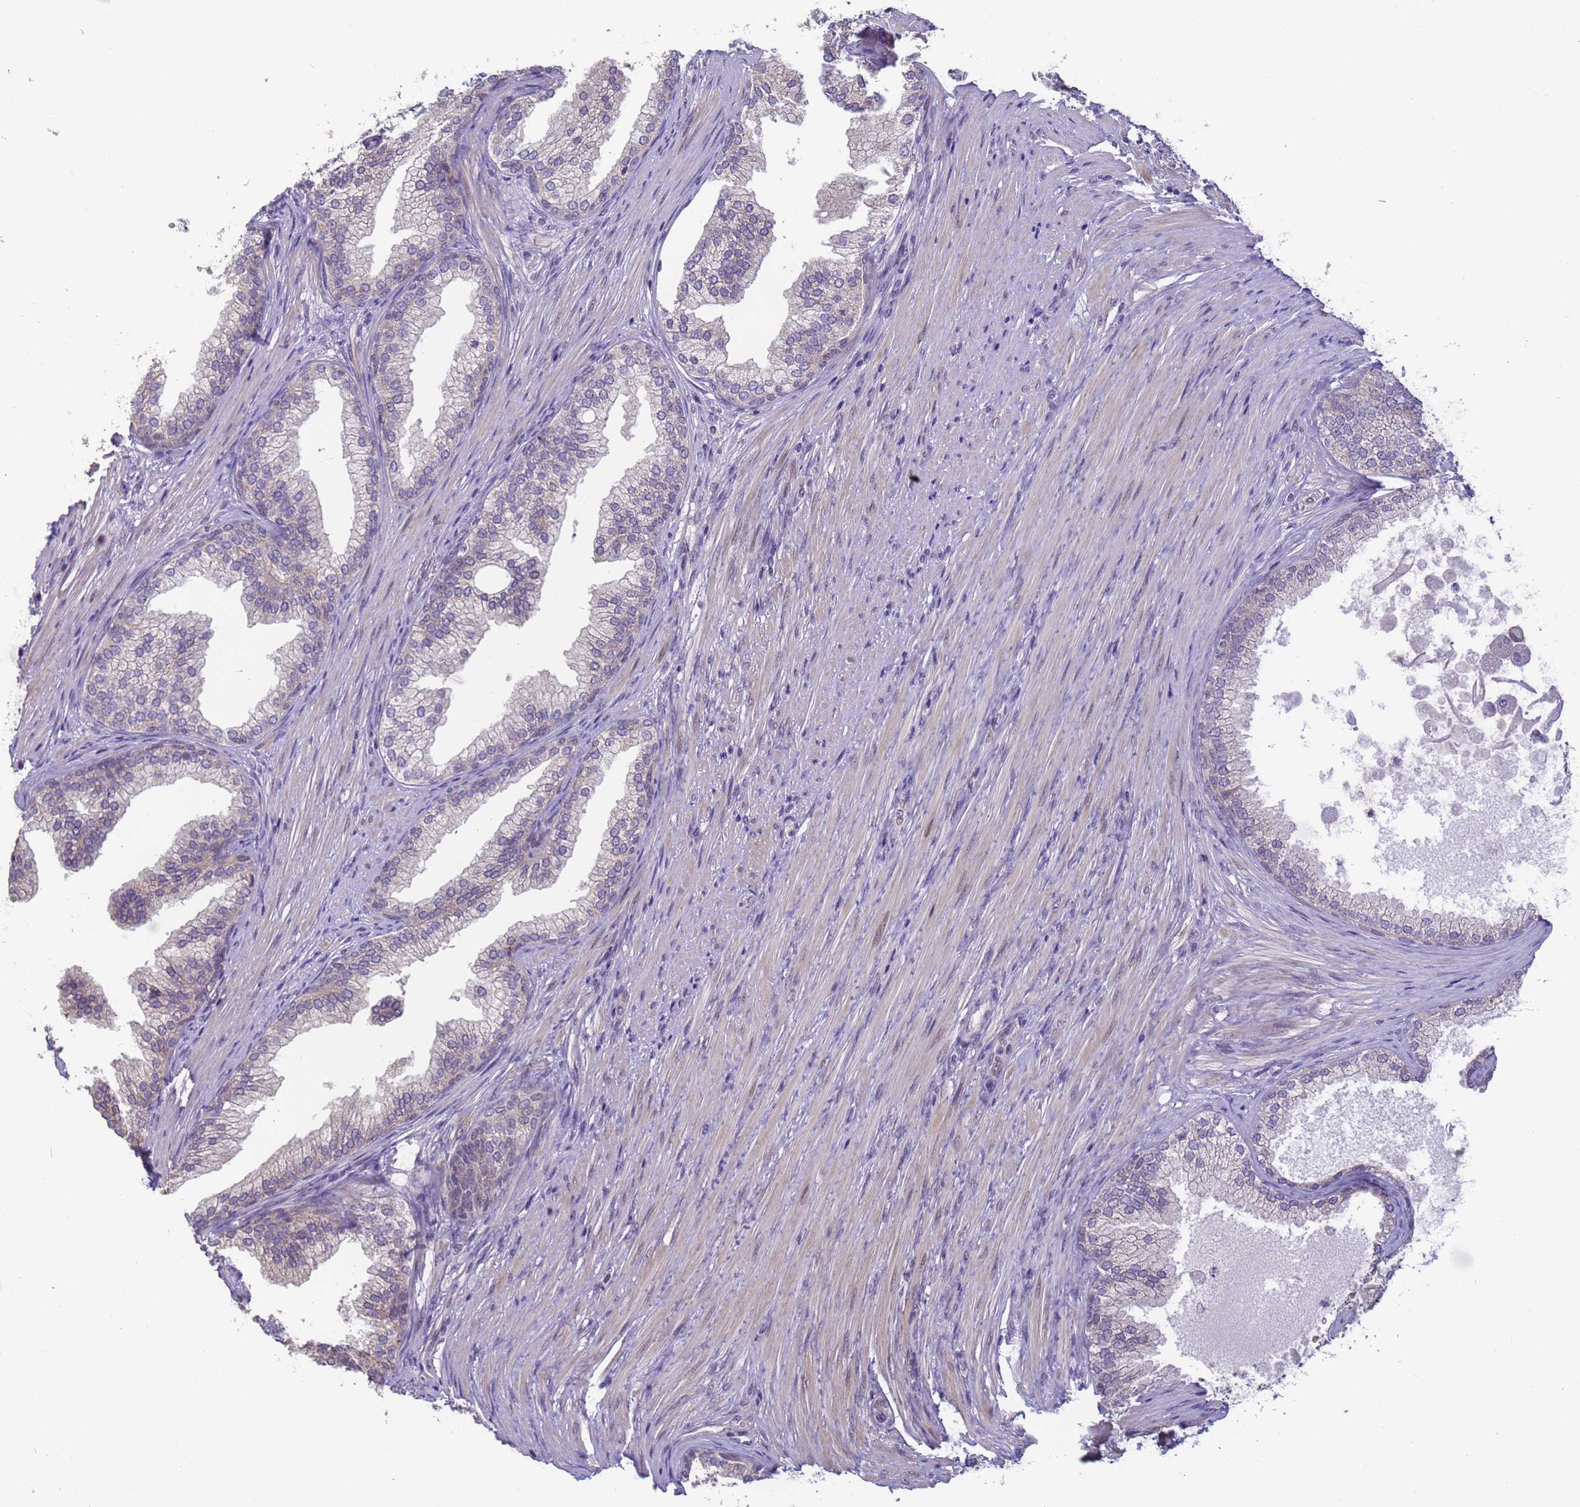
{"staining": {"intensity": "strong", "quantity": "<25%", "location": "cytoplasmic/membranous"}, "tissue": "prostate", "cell_type": "Glandular cells", "image_type": "normal", "snomed": [{"axis": "morphology", "description": "Normal tissue, NOS"}, {"axis": "topography", "description": "Prostate"}], "caption": "Protein staining of normal prostate exhibits strong cytoplasmic/membranous staining in about <25% of glandular cells.", "gene": "VWA3A", "patient": {"sex": "male", "age": 76}}